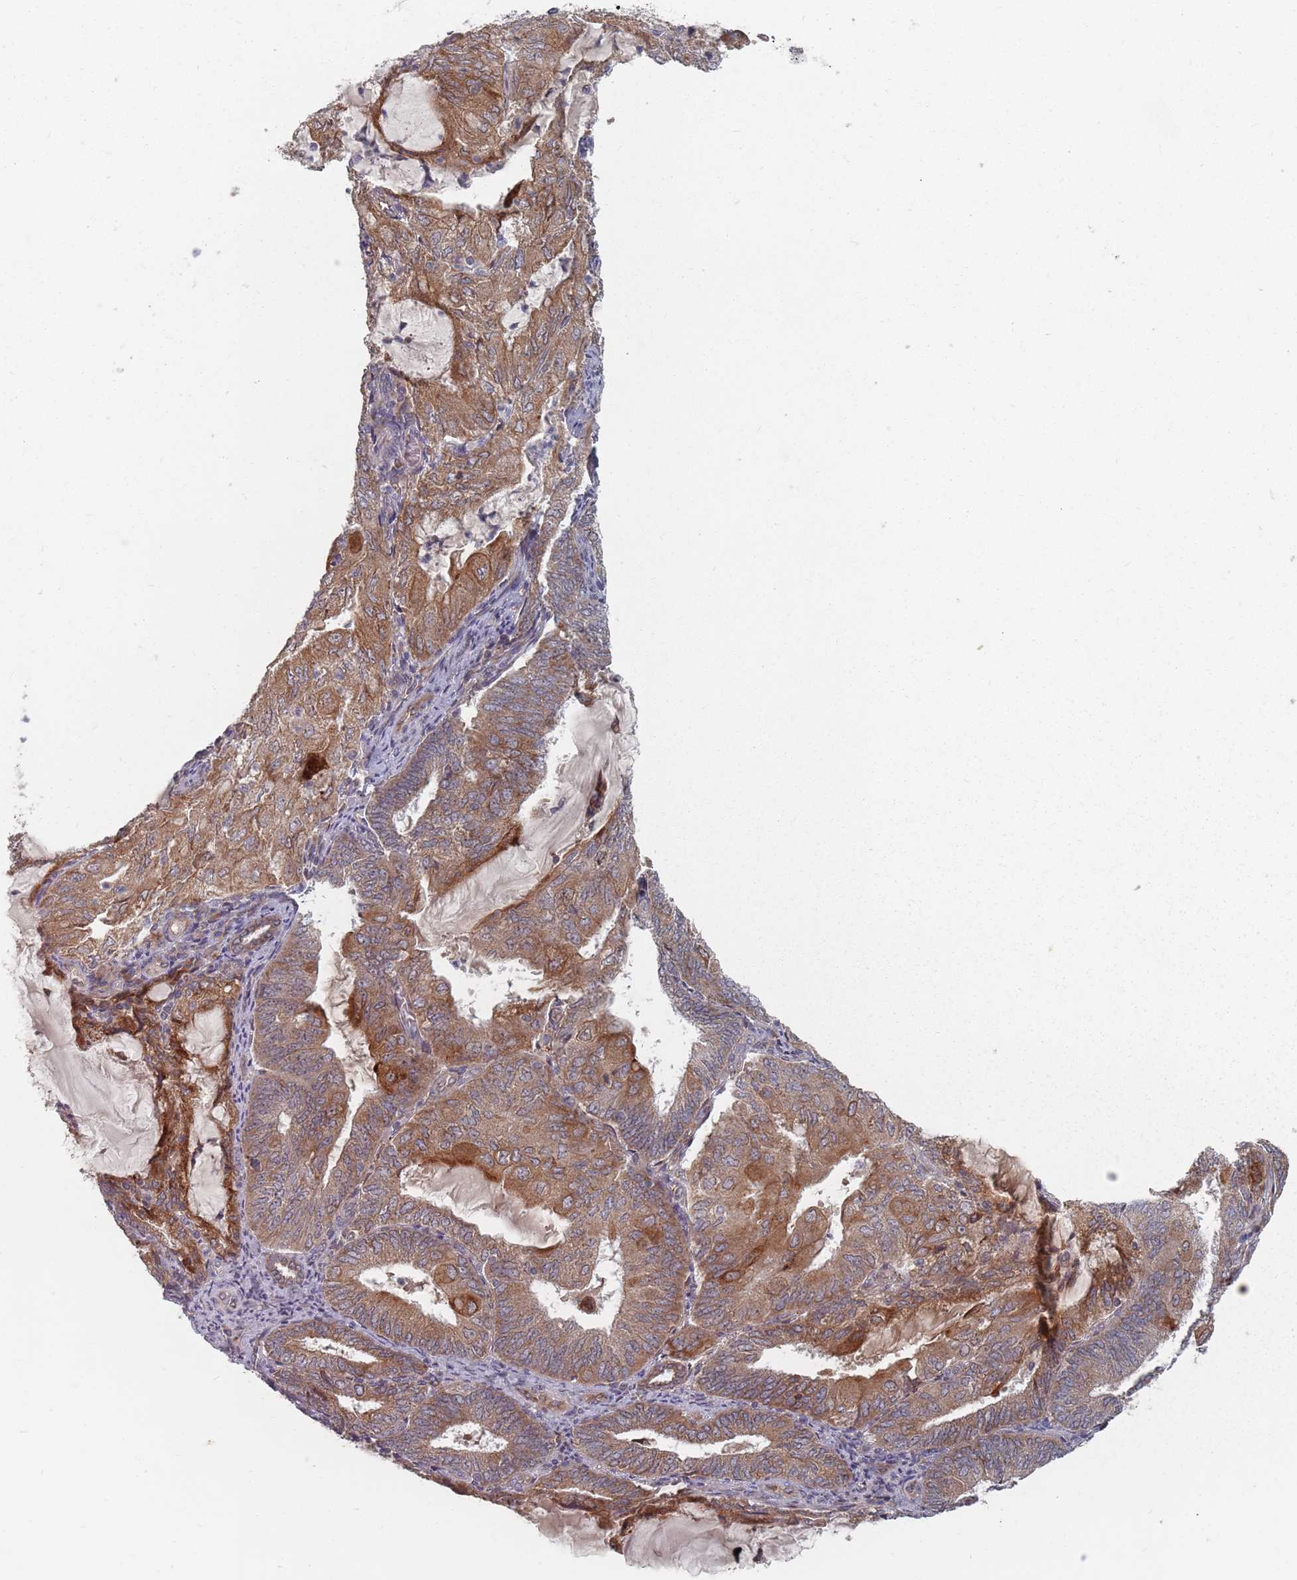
{"staining": {"intensity": "strong", "quantity": ">75%", "location": "cytoplasmic/membranous"}, "tissue": "endometrial cancer", "cell_type": "Tumor cells", "image_type": "cancer", "snomed": [{"axis": "morphology", "description": "Adenocarcinoma, NOS"}, {"axis": "topography", "description": "Endometrium"}], "caption": "About >75% of tumor cells in adenocarcinoma (endometrial) show strong cytoplasmic/membranous protein positivity as visualized by brown immunohistochemical staining.", "gene": "ADAL", "patient": {"sex": "female", "age": 81}}